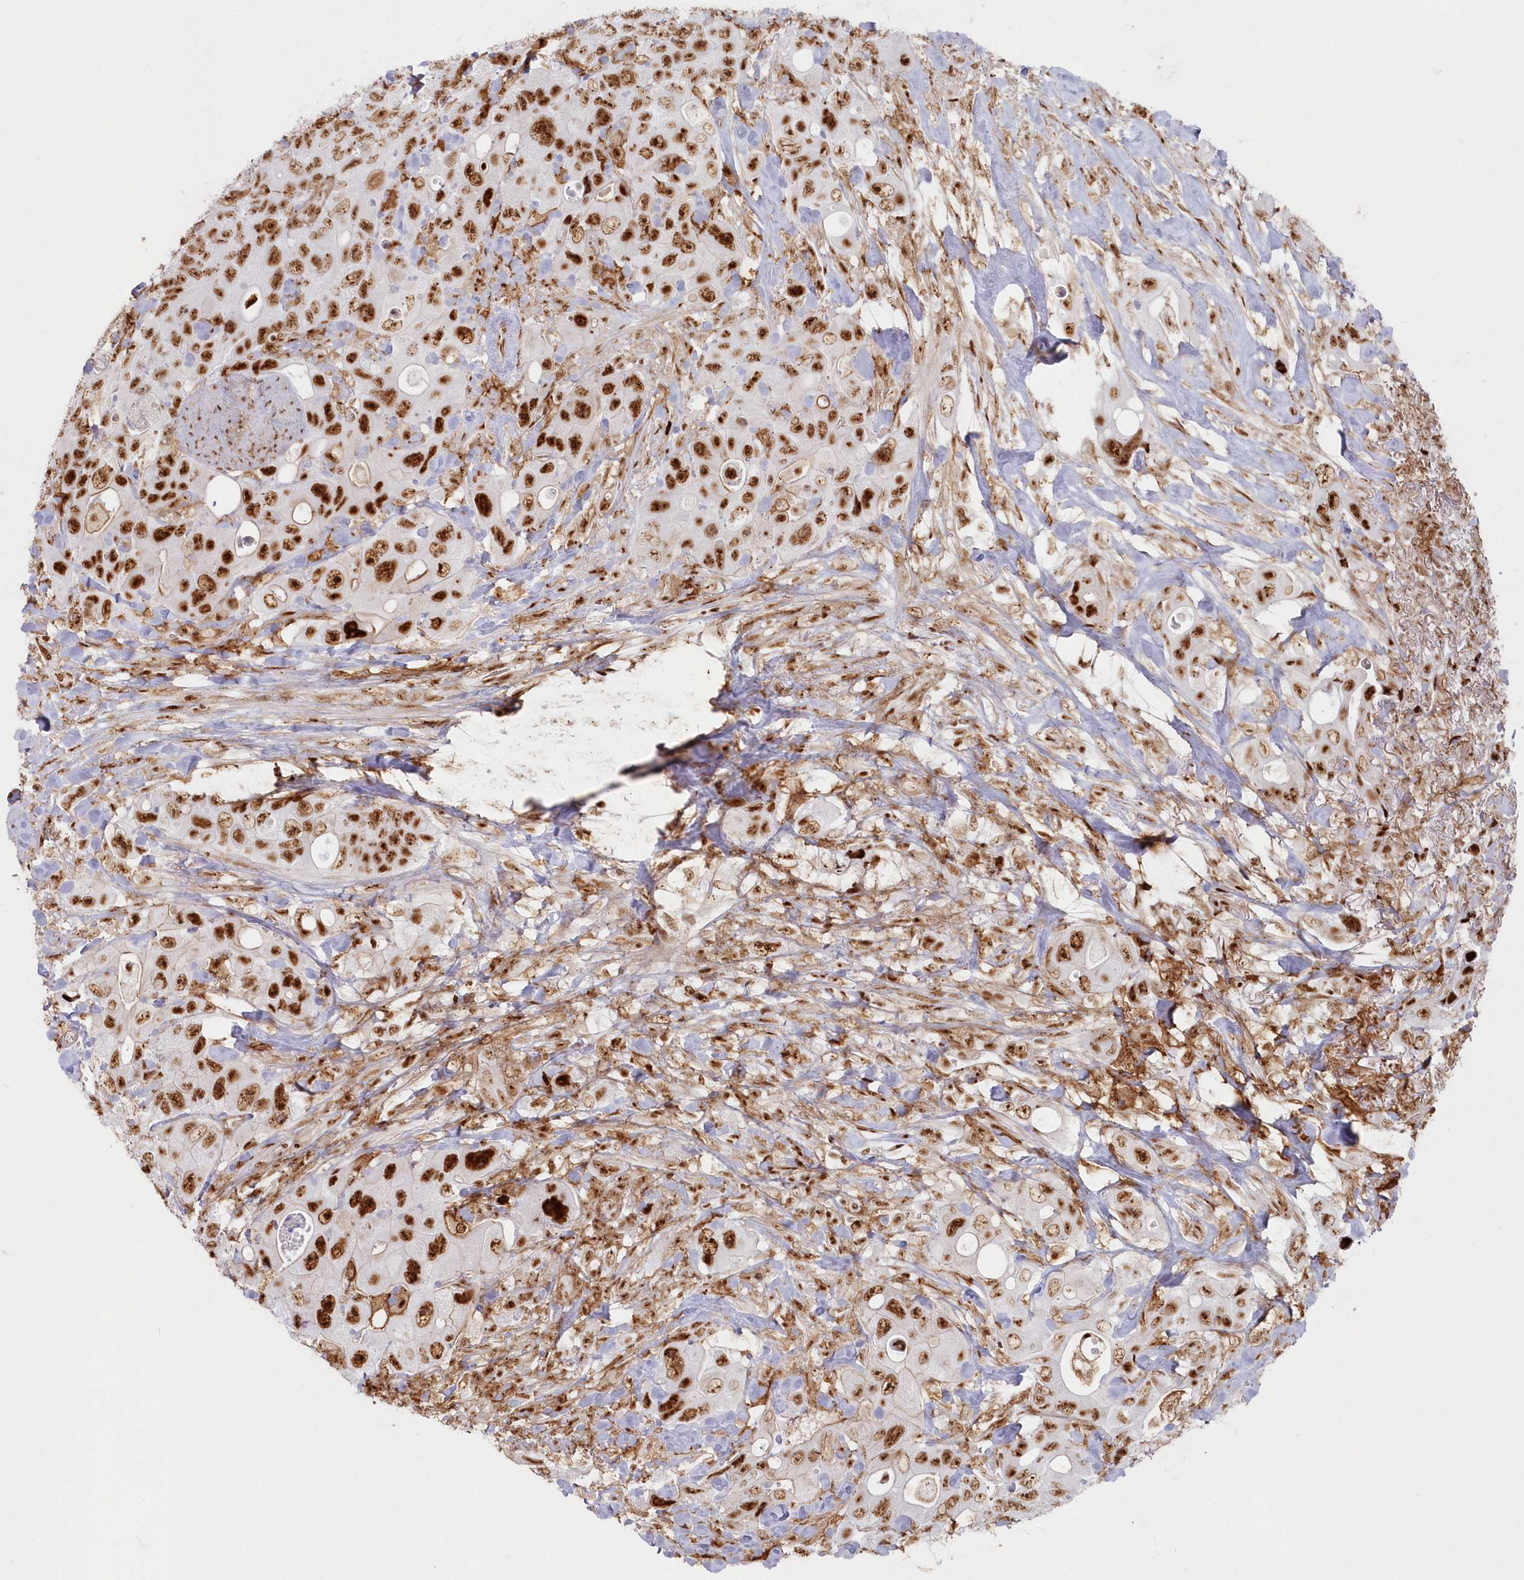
{"staining": {"intensity": "strong", "quantity": ">75%", "location": "nuclear"}, "tissue": "colorectal cancer", "cell_type": "Tumor cells", "image_type": "cancer", "snomed": [{"axis": "morphology", "description": "Adenocarcinoma, NOS"}, {"axis": "topography", "description": "Colon"}], "caption": "Immunohistochemistry (DAB (3,3'-diaminobenzidine)) staining of human colorectal cancer (adenocarcinoma) exhibits strong nuclear protein expression in approximately >75% of tumor cells.", "gene": "DDX46", "patient": {"sex": "female", "age": 46}}